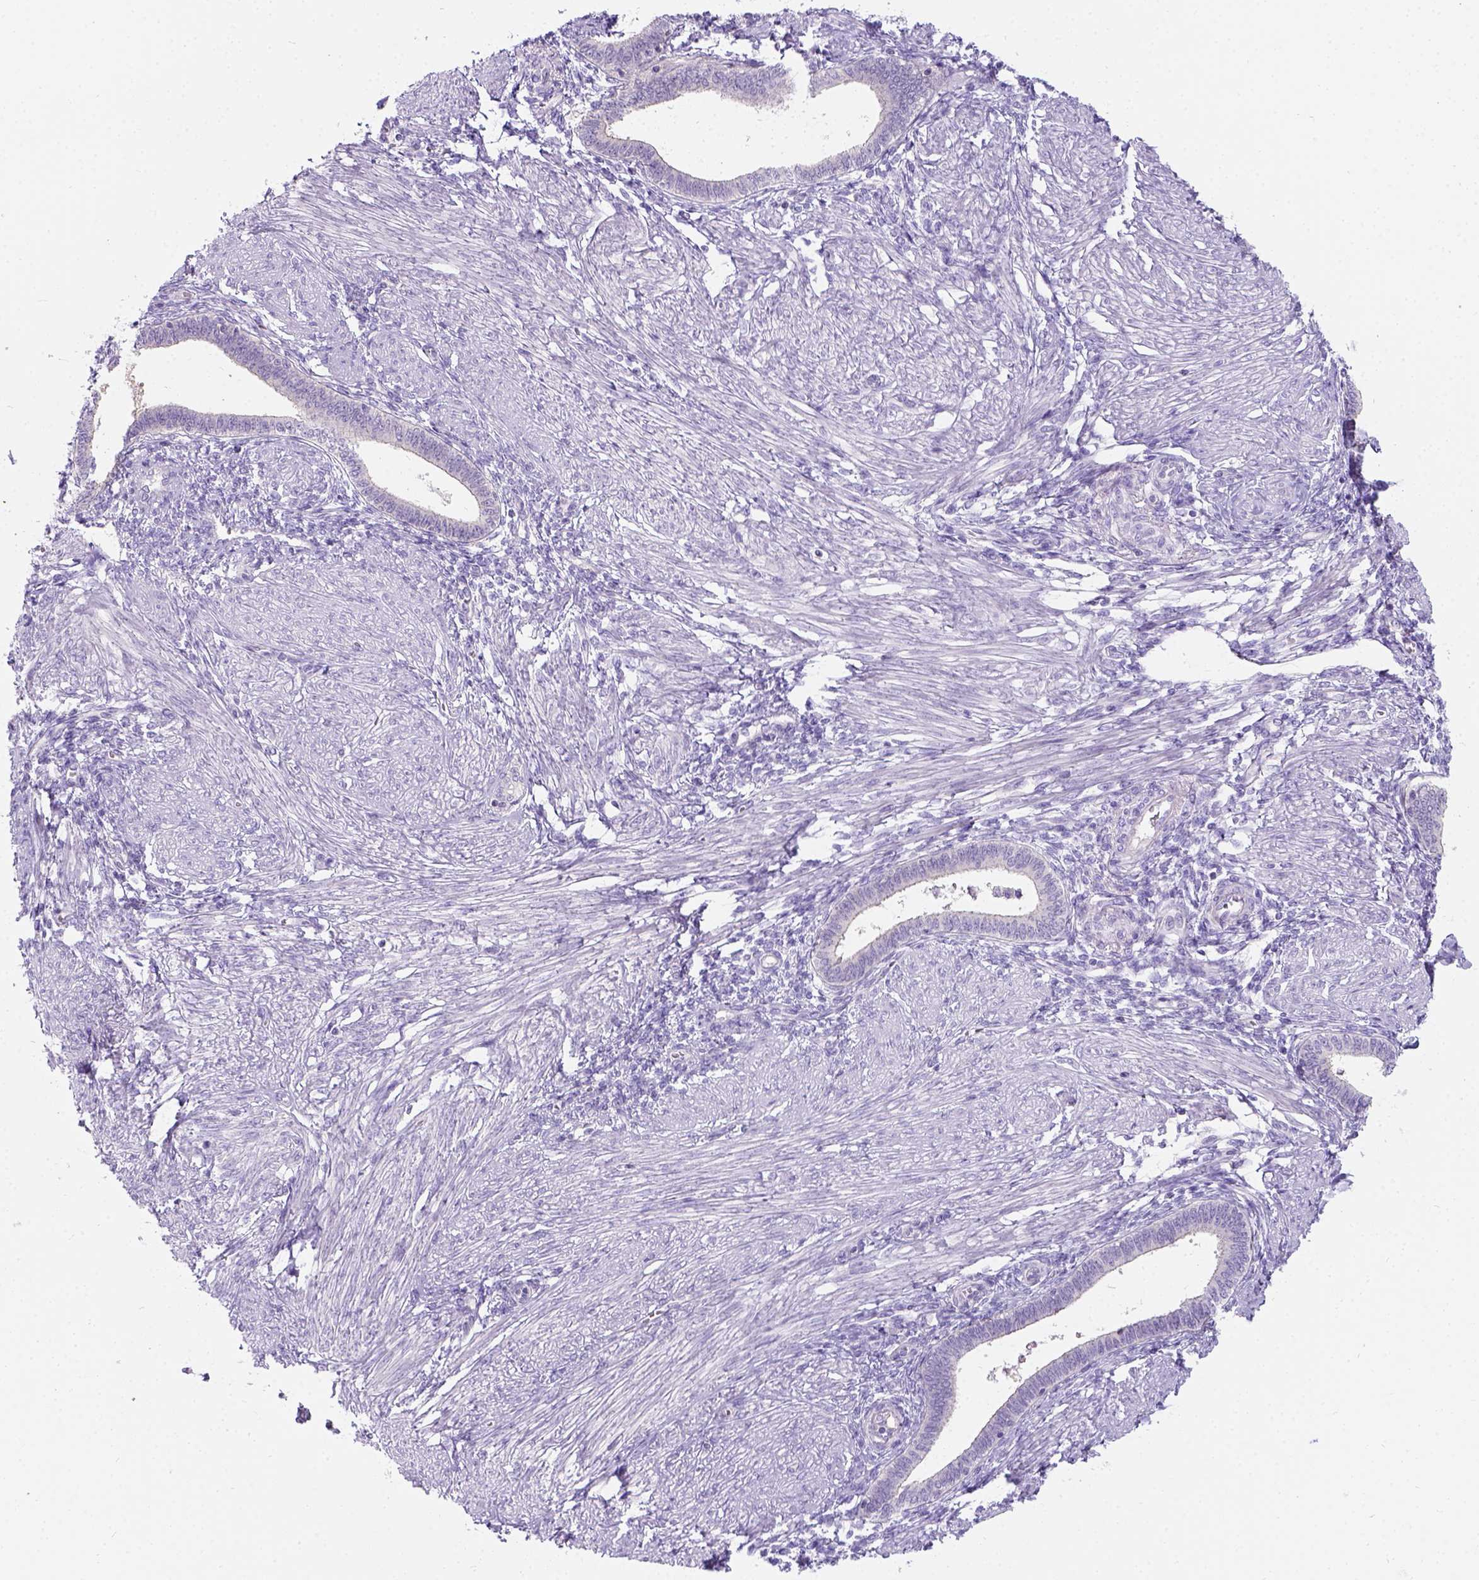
{"staining": {"intensity": "negative", "quantity": "none", "location": "none"}, "tissue": "endometrium", "cell_type": "Cells in endometrial stroma", "image_type": "normal", "snomed": [{"axis": "morphology", "description": "Normal tissue, NOS"}, {"axis": "topography", "description": "Endometrium"}], "caption": "DAB (3,3'-diaminobenzidine) immunohistochemical staining of benign endometrium exhibits no significant expression in cells in endometrial stroma.", "gene": "C20orf144", "patient": {"sex": "female", "age": 42}}